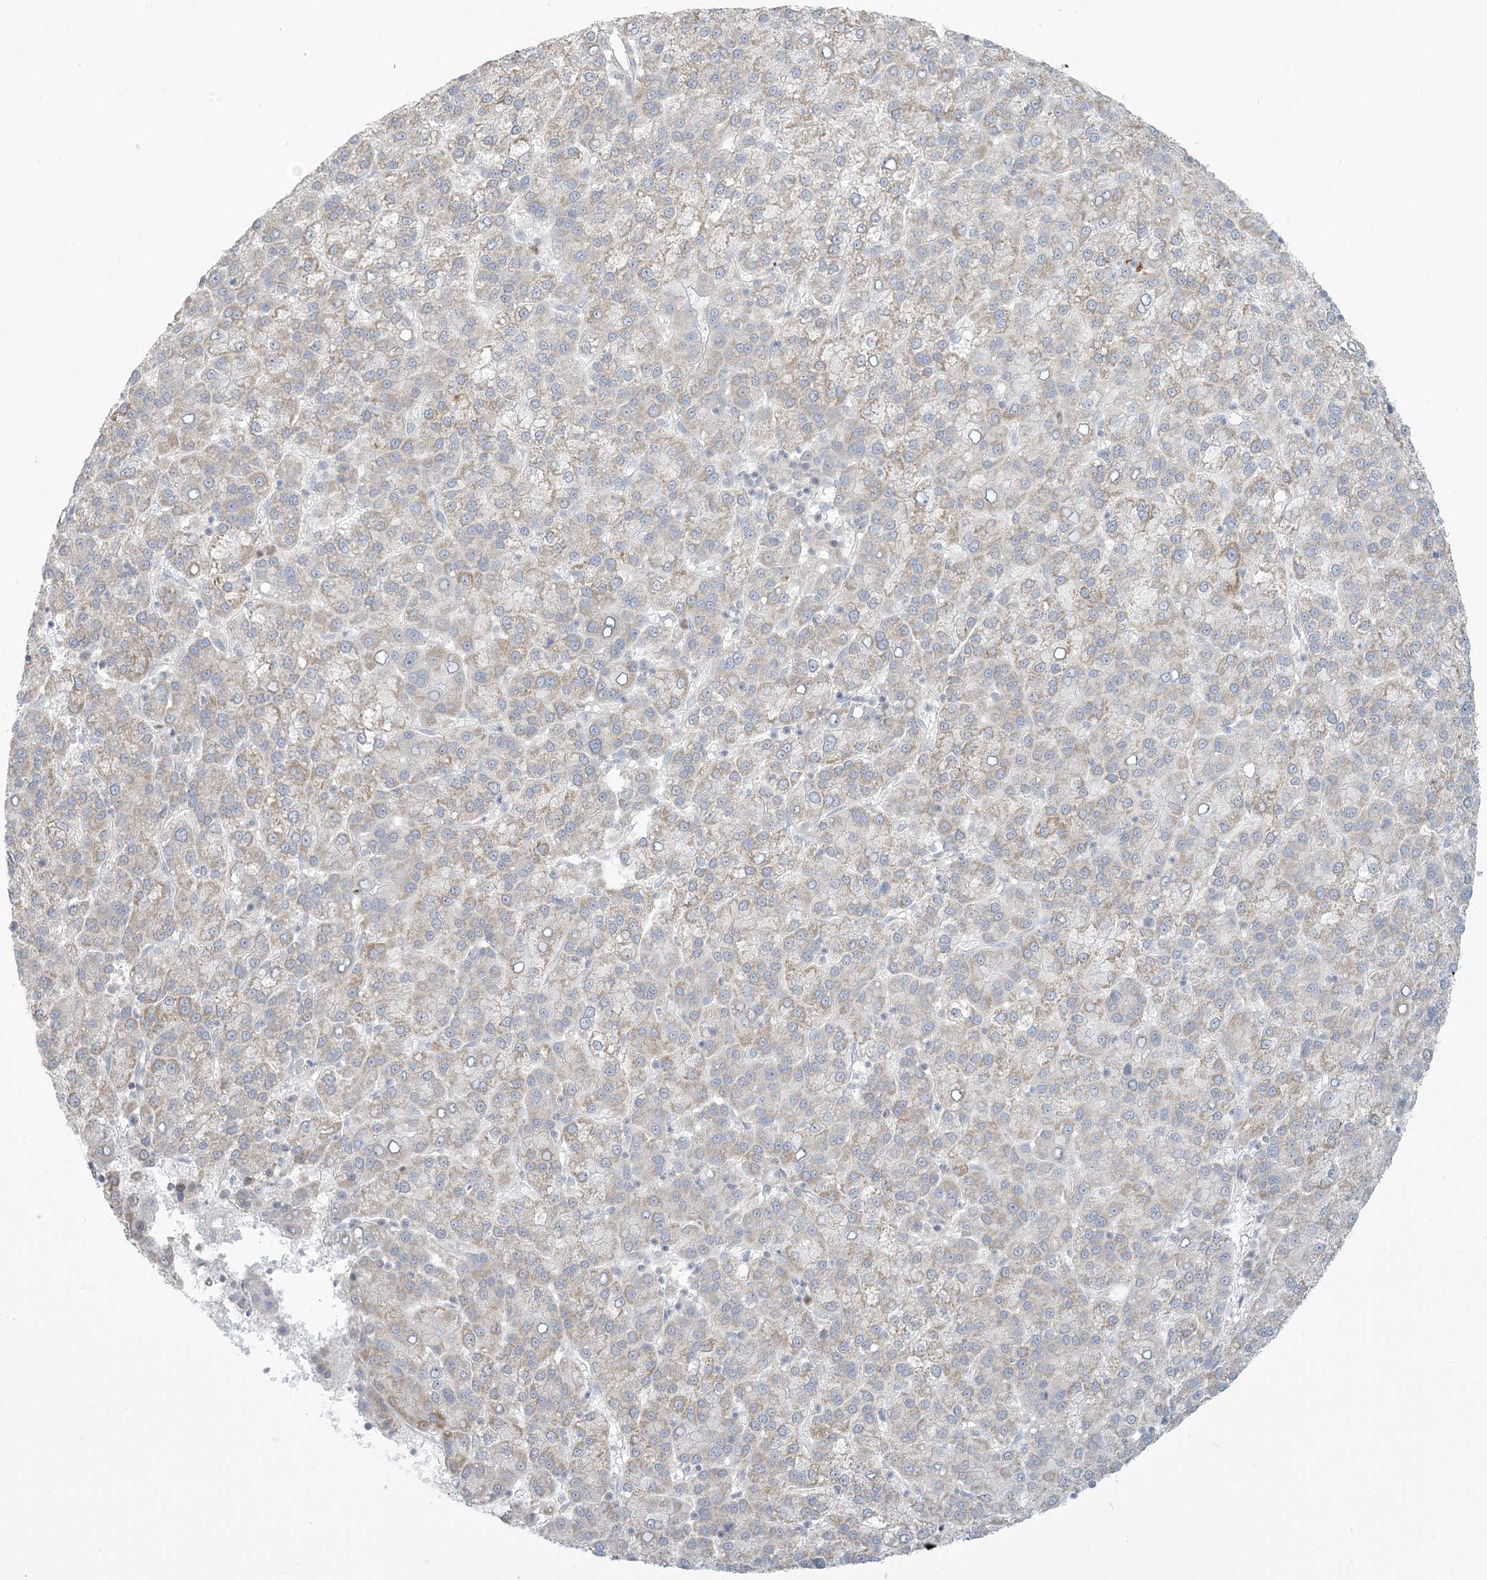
{"staining": {"intensity": "weak", "quantity": "<25%", "location": "cytoplasmic/membranous"}, "tissue": "liver cancer", "cell_type": "Tumor cells", "image_type": "cancer", "snomed": [{"axis": "morphology", "description": "Carcinoma, Hepatocellular, NOS"}, {"axis": "topography", "description": "Liver"}], "caption": "An image of human liver cancer (hepatocellular carcinoma) is negative for staining in tumor cells.", "gene": "AFTPH", "patient": {"sex": "female", "age": 58}}